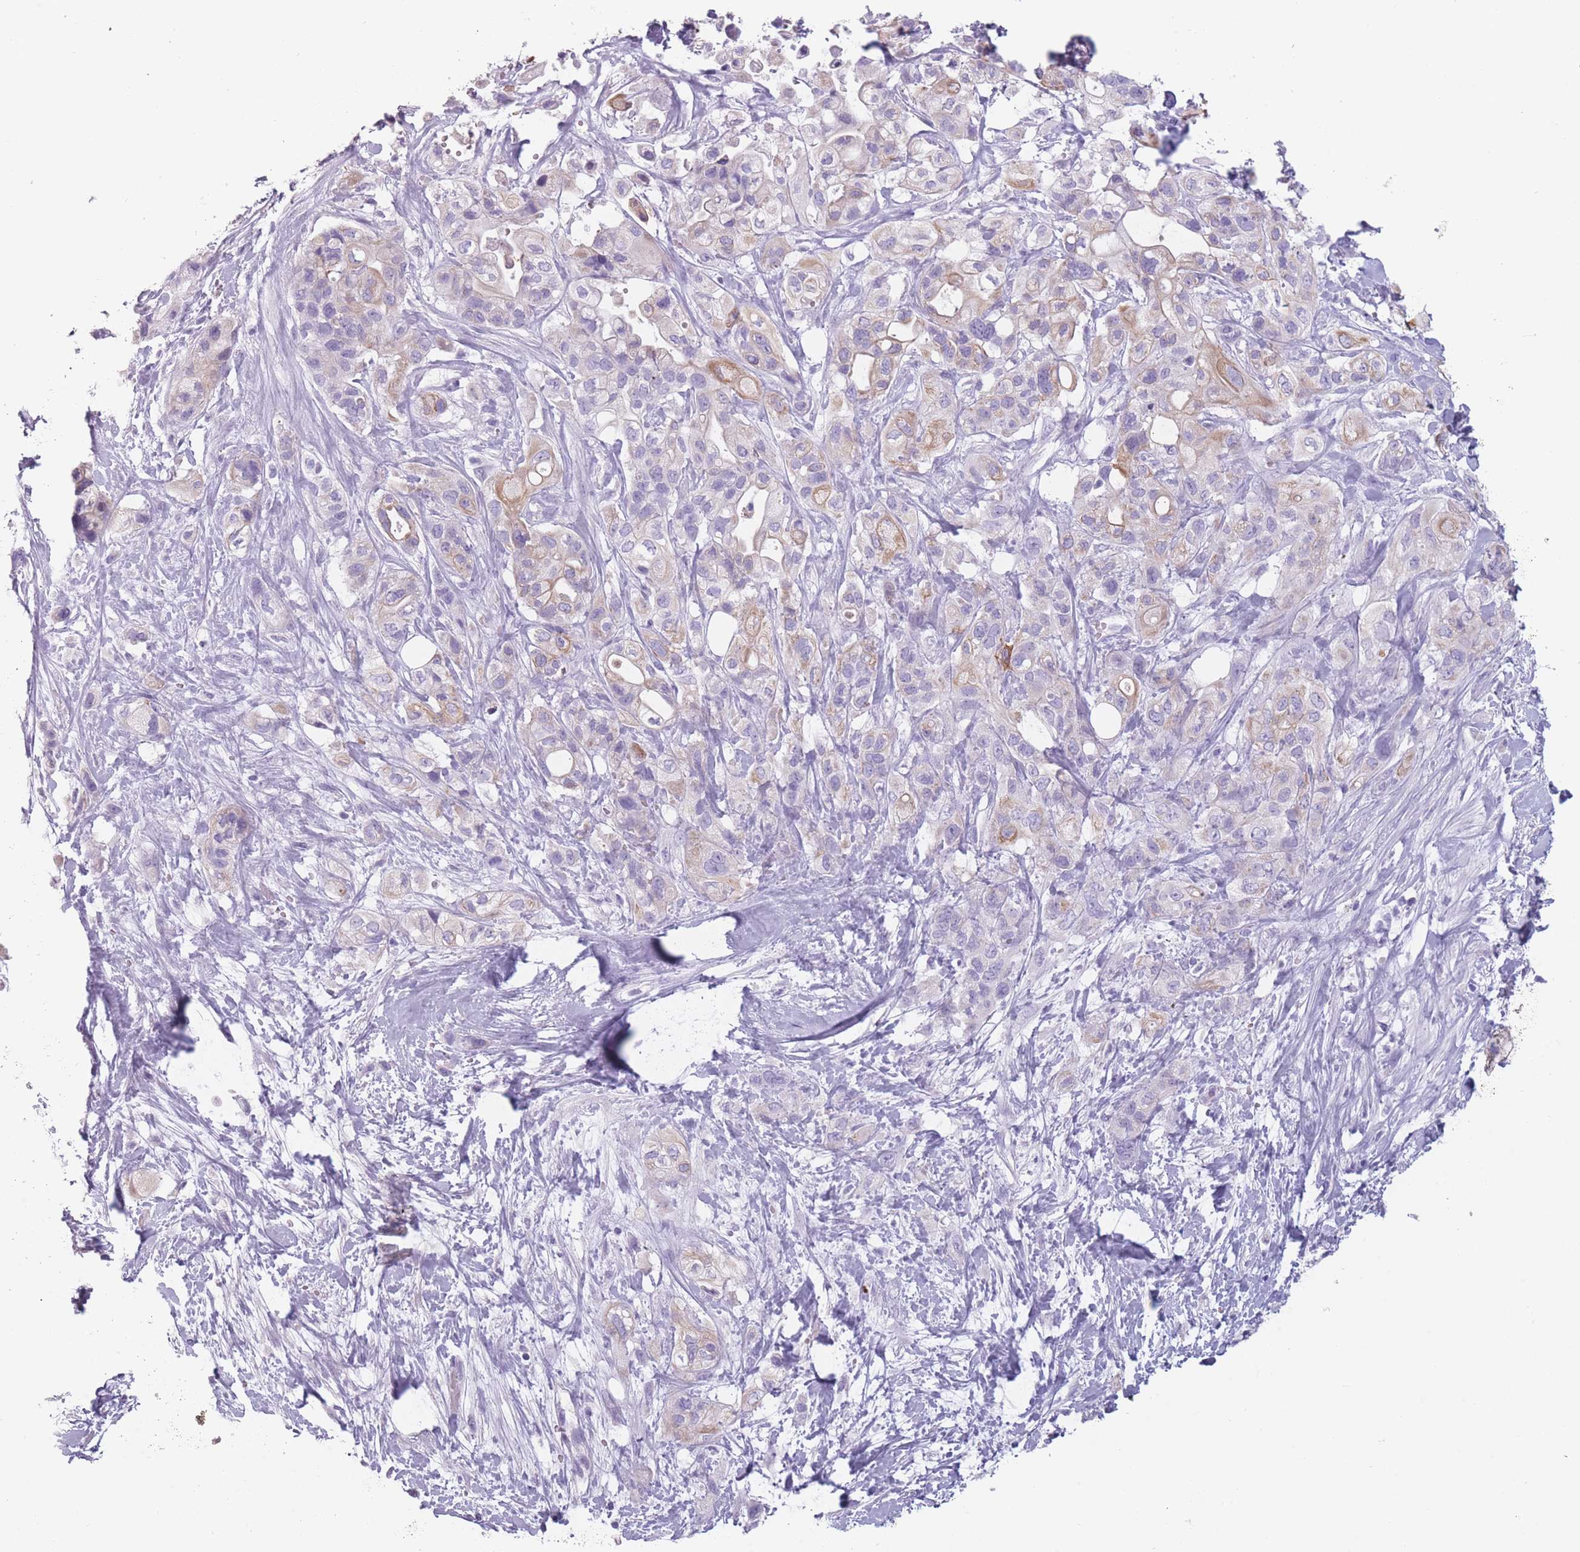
{"staining": {"intensity": "moderate", "quantity": "<25%", "location": "cytoplasmic/membranous"}, "tissue": "pancreatic cancer", "cell_type": "Tumor cells", "image_type": "cancer", "snomed": [{"axis": "morphology", "description": "Adenocarcinoma, NOS"}, {"axis": "topography", "description": "Pancreas"}], "caption": "The histopathology image shows staining of pancreatic adenocarcinoma, revealing moderate cytoplasmic/membranous protein expression (brown color) within tumor cells.", "gene": "PPFIA3", "patient": {"sex": "male", "age": 44}}